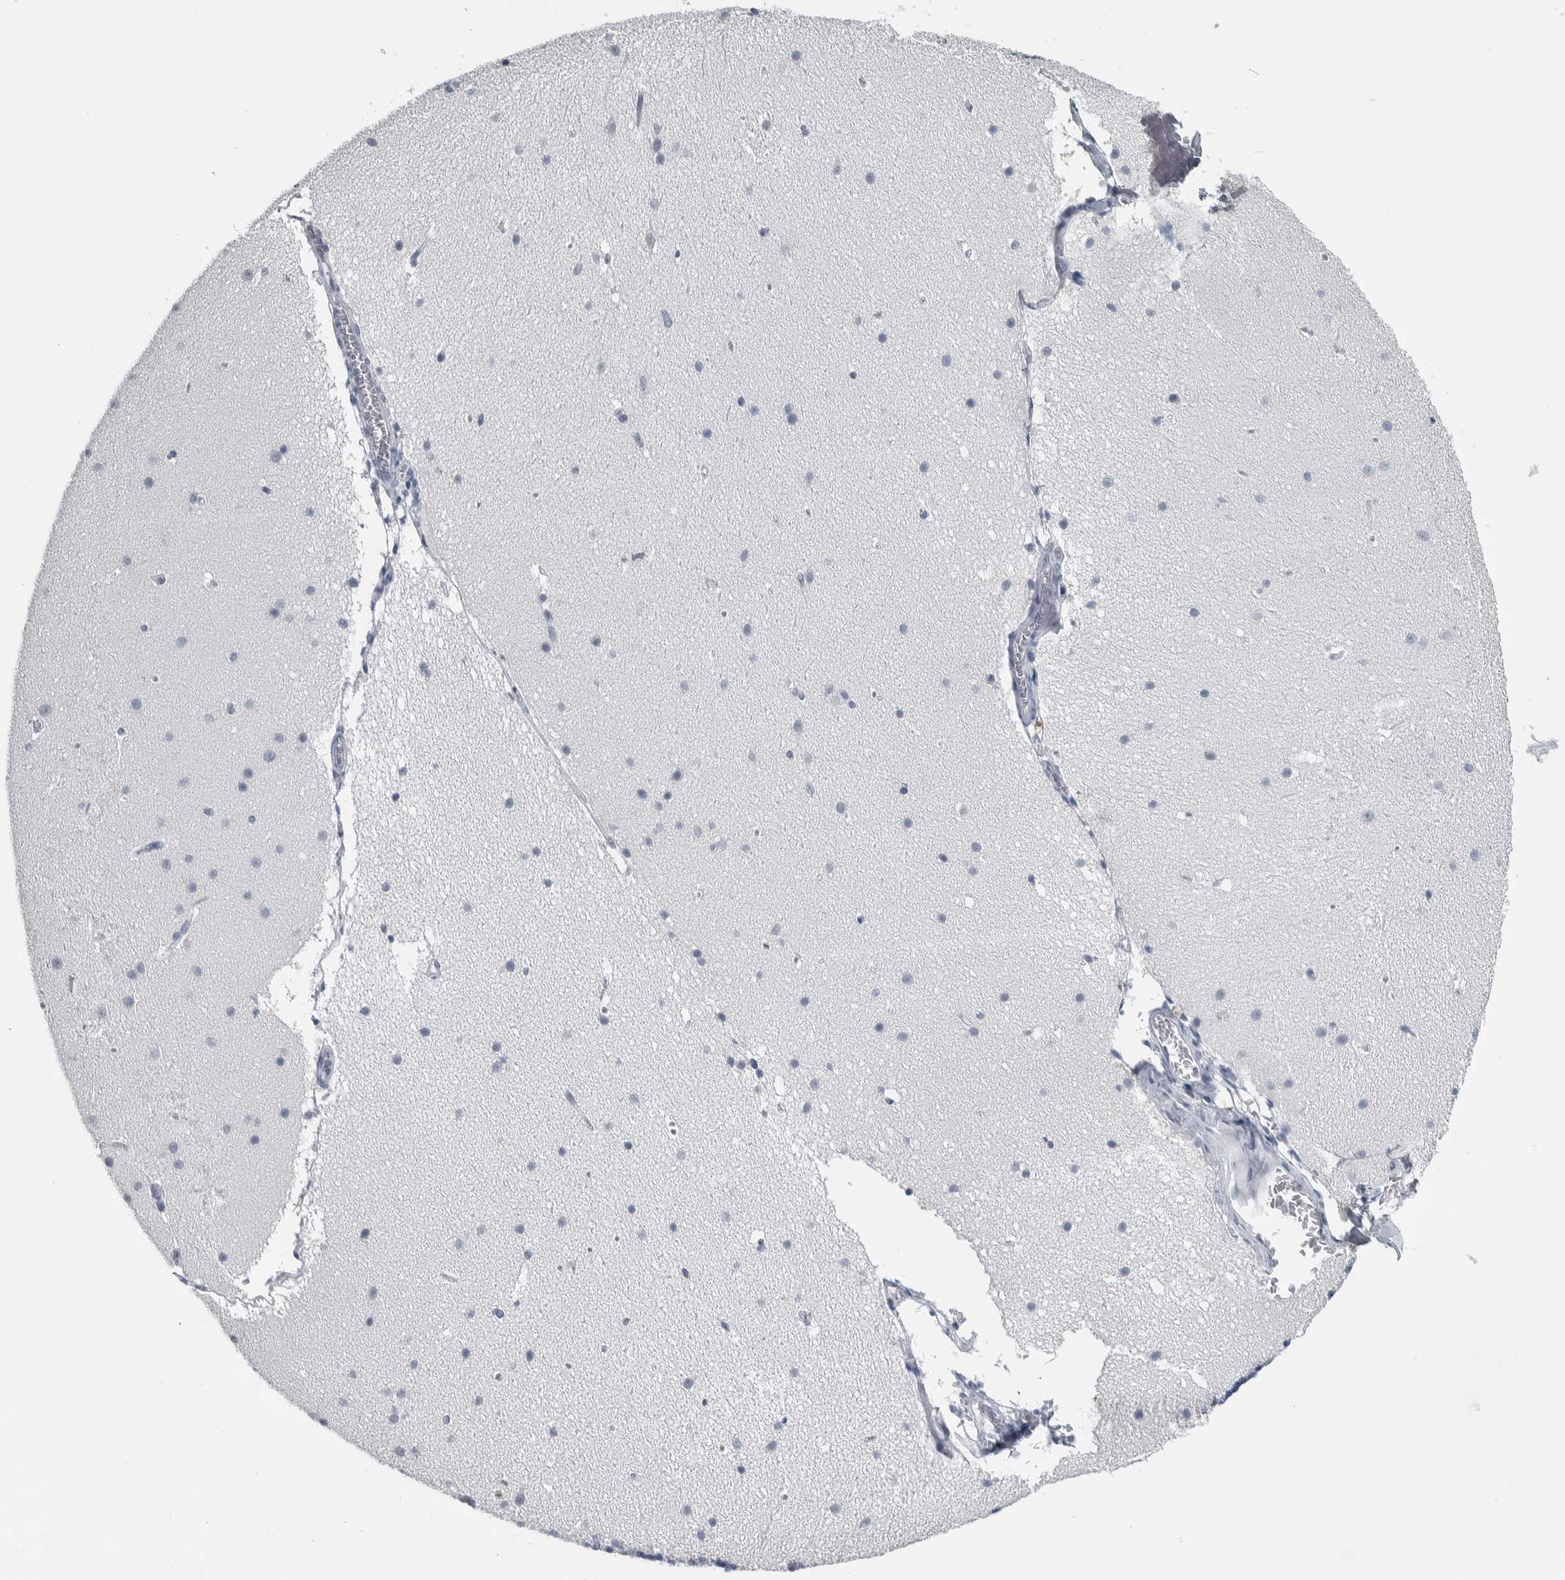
{"staining": {"intensity": "negative", "quantity": "none", "location": "none"}, "tissue": "cerebellum", "cell_type": "Cells in granular layer", "image_type": "normal", "snomed": [{"axis": "morphology", "description": "Normal tissue, NOS"}, {"axis": "topography", "description": "Cerebellum"}], "caption": "Immunohistochemistry histopathology image of normal cerebellum stained for a protein (brown), which displays no staining in cells in granular layer.", "gene": "CDH17", "patient": {"sex": "female", "age": 19}}